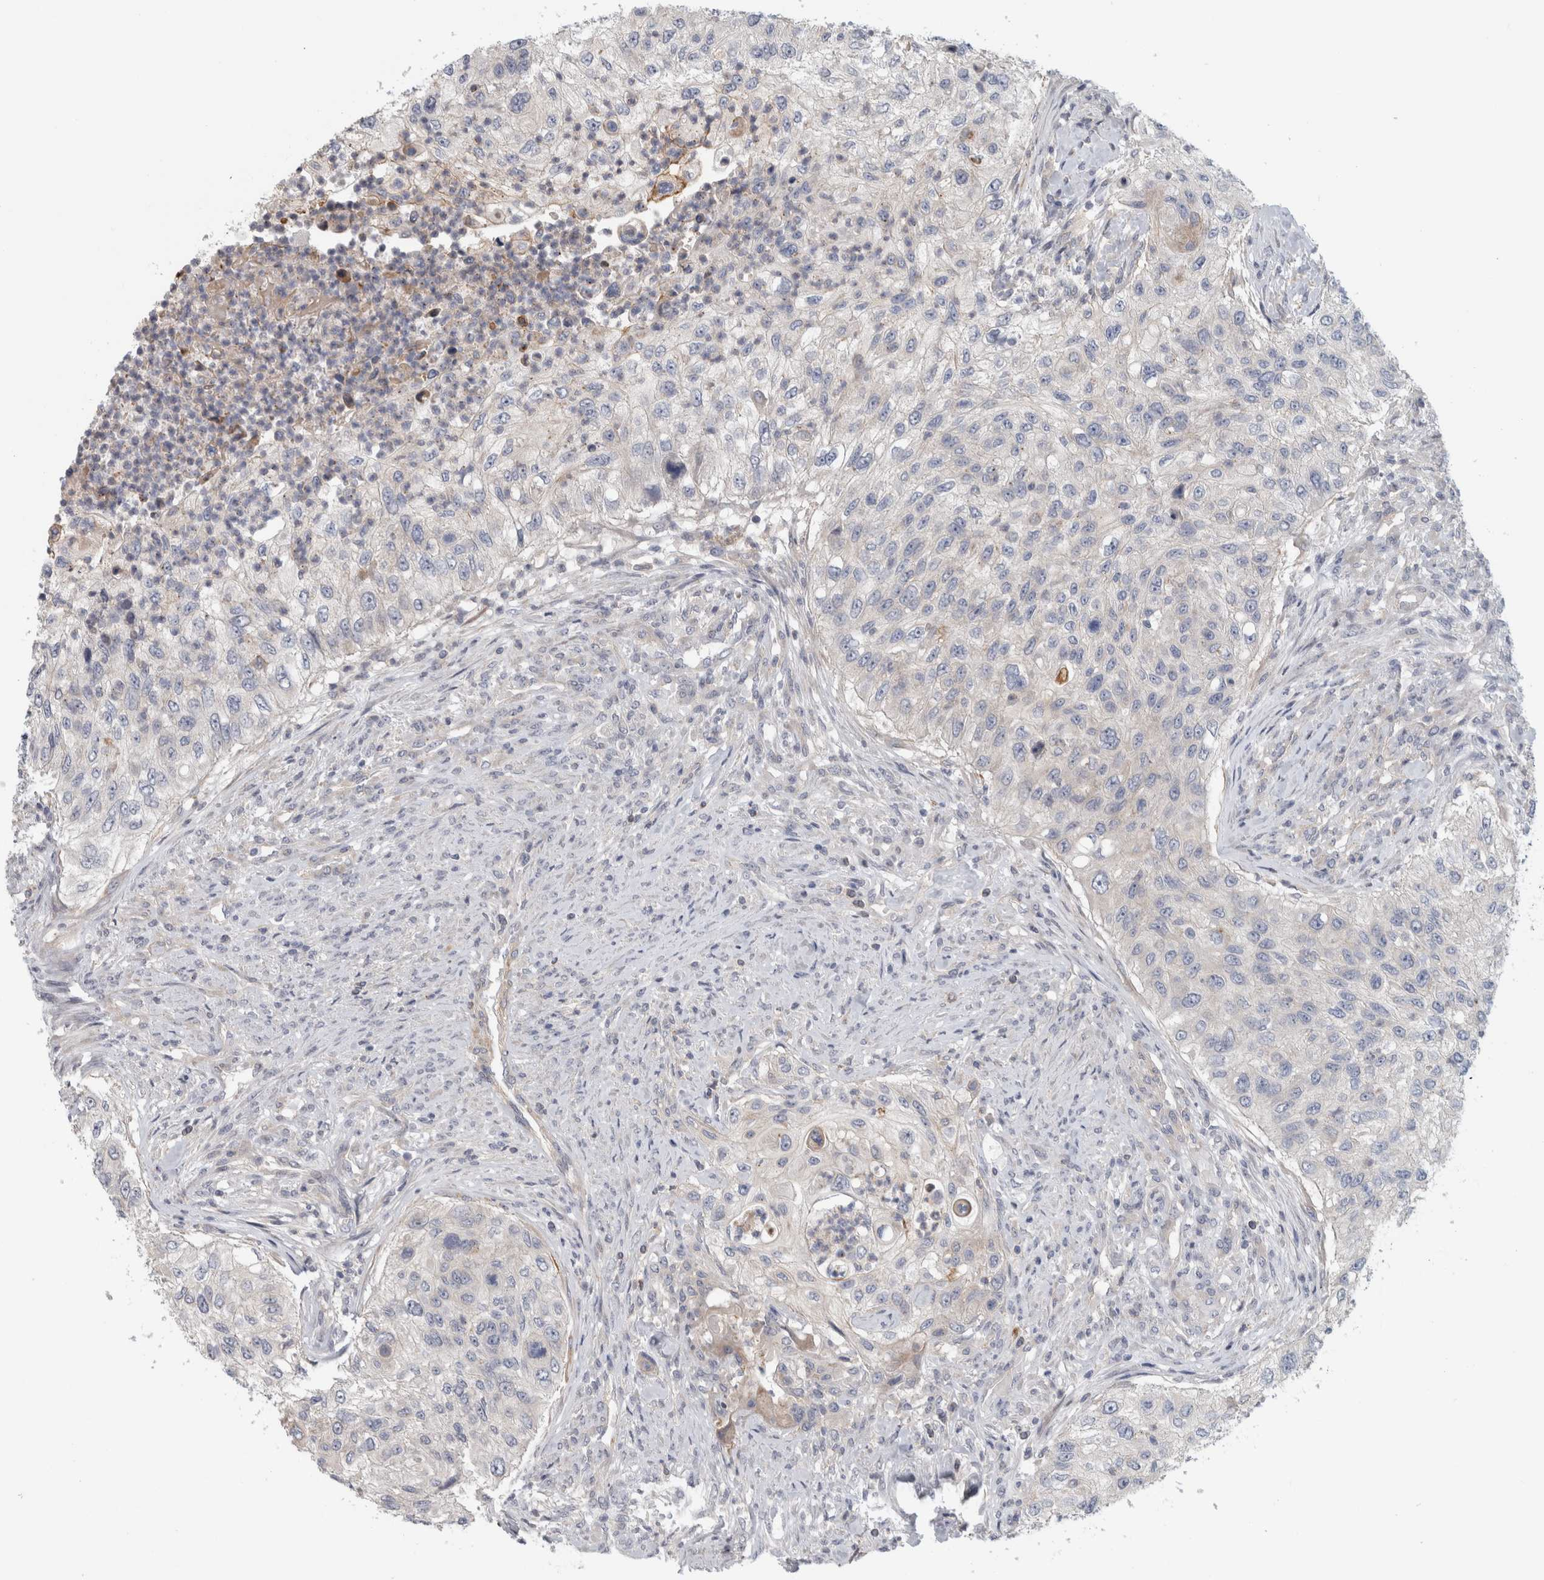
{"staining": {"intensity": "negative", "quantity": "none", "location": "none"}, "tissue": "urothelial cancer", "cell_type": "Tumor cells", "image_type": "cancer", "snomed": [{"axis": "morphology", "description": "Urothelial carcinoma, High grade"}, {"axis": "topography", "description": "Urinary bladder"}], "caption": "High magnification brightfield microscopy of urothelial cancer stained with DAB (brown) and counterstained with hematoxylin (blue): tumor cells show no significant expression. (DAB immunohistochemistry (IHC), high magnification).", "gene": "ZNF804B", "patient": {"sex": "female", "age": 60}}